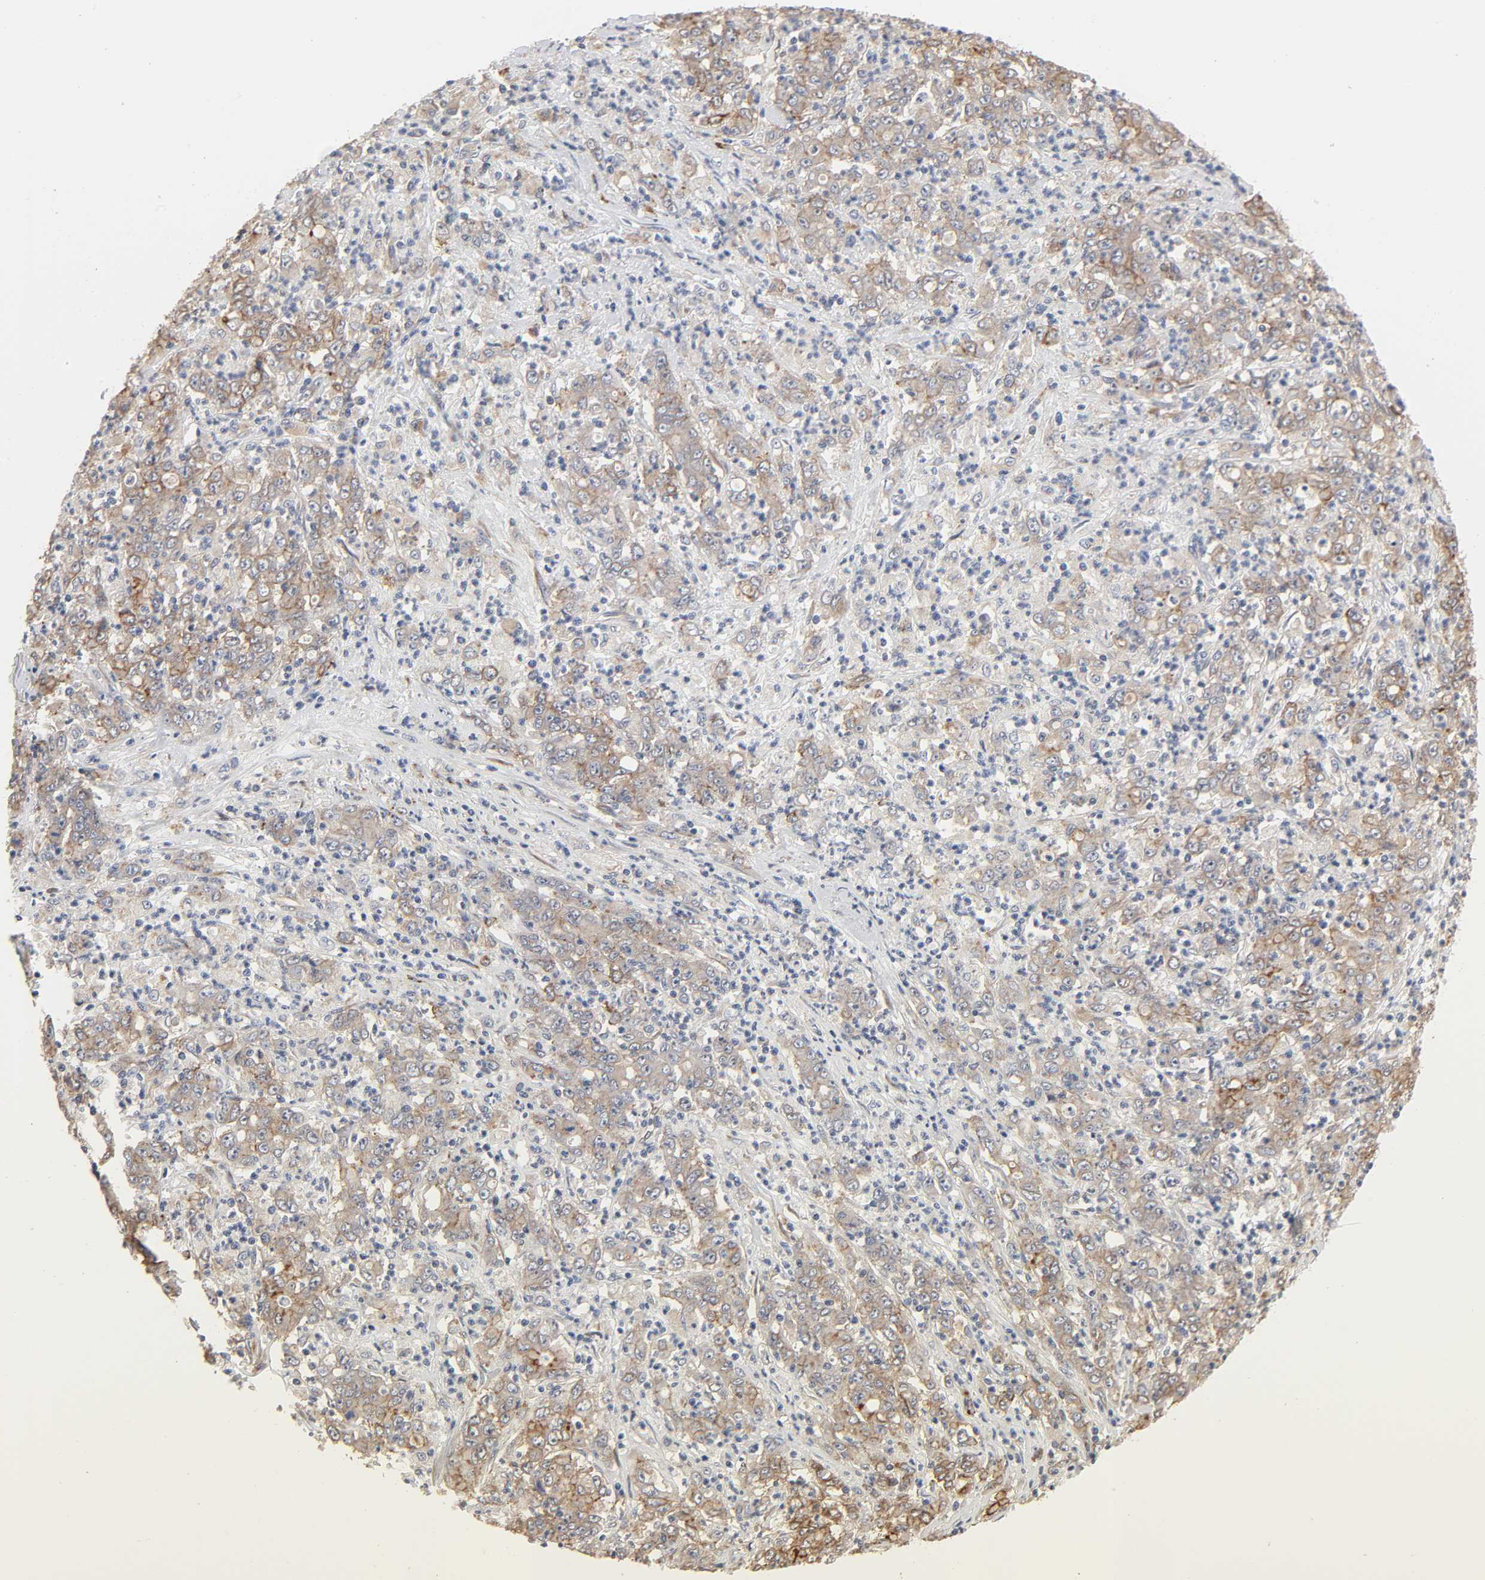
{"staining": {"intensity": "moderate", "quantity": "25%-75%", "location": "cytoplasmic/membranous"}, "tissue": "stomach cancer", "cell_type": "Tumor cells", "image_type": "cancer", "snomed": [{"axis": "morphology", "description": "Adenocarcinoma, NOS"}, {"axis": "topography", "description": "Stomach, lower"}], "caption": "Human stomach cancer stained for a protein (brown) displays moderate cytoplasmic/membranous positive positivity in about 25%-75% of tumor cells.", "gene": "NDRG2", "patient": {"sex": "female", "age": 71}}